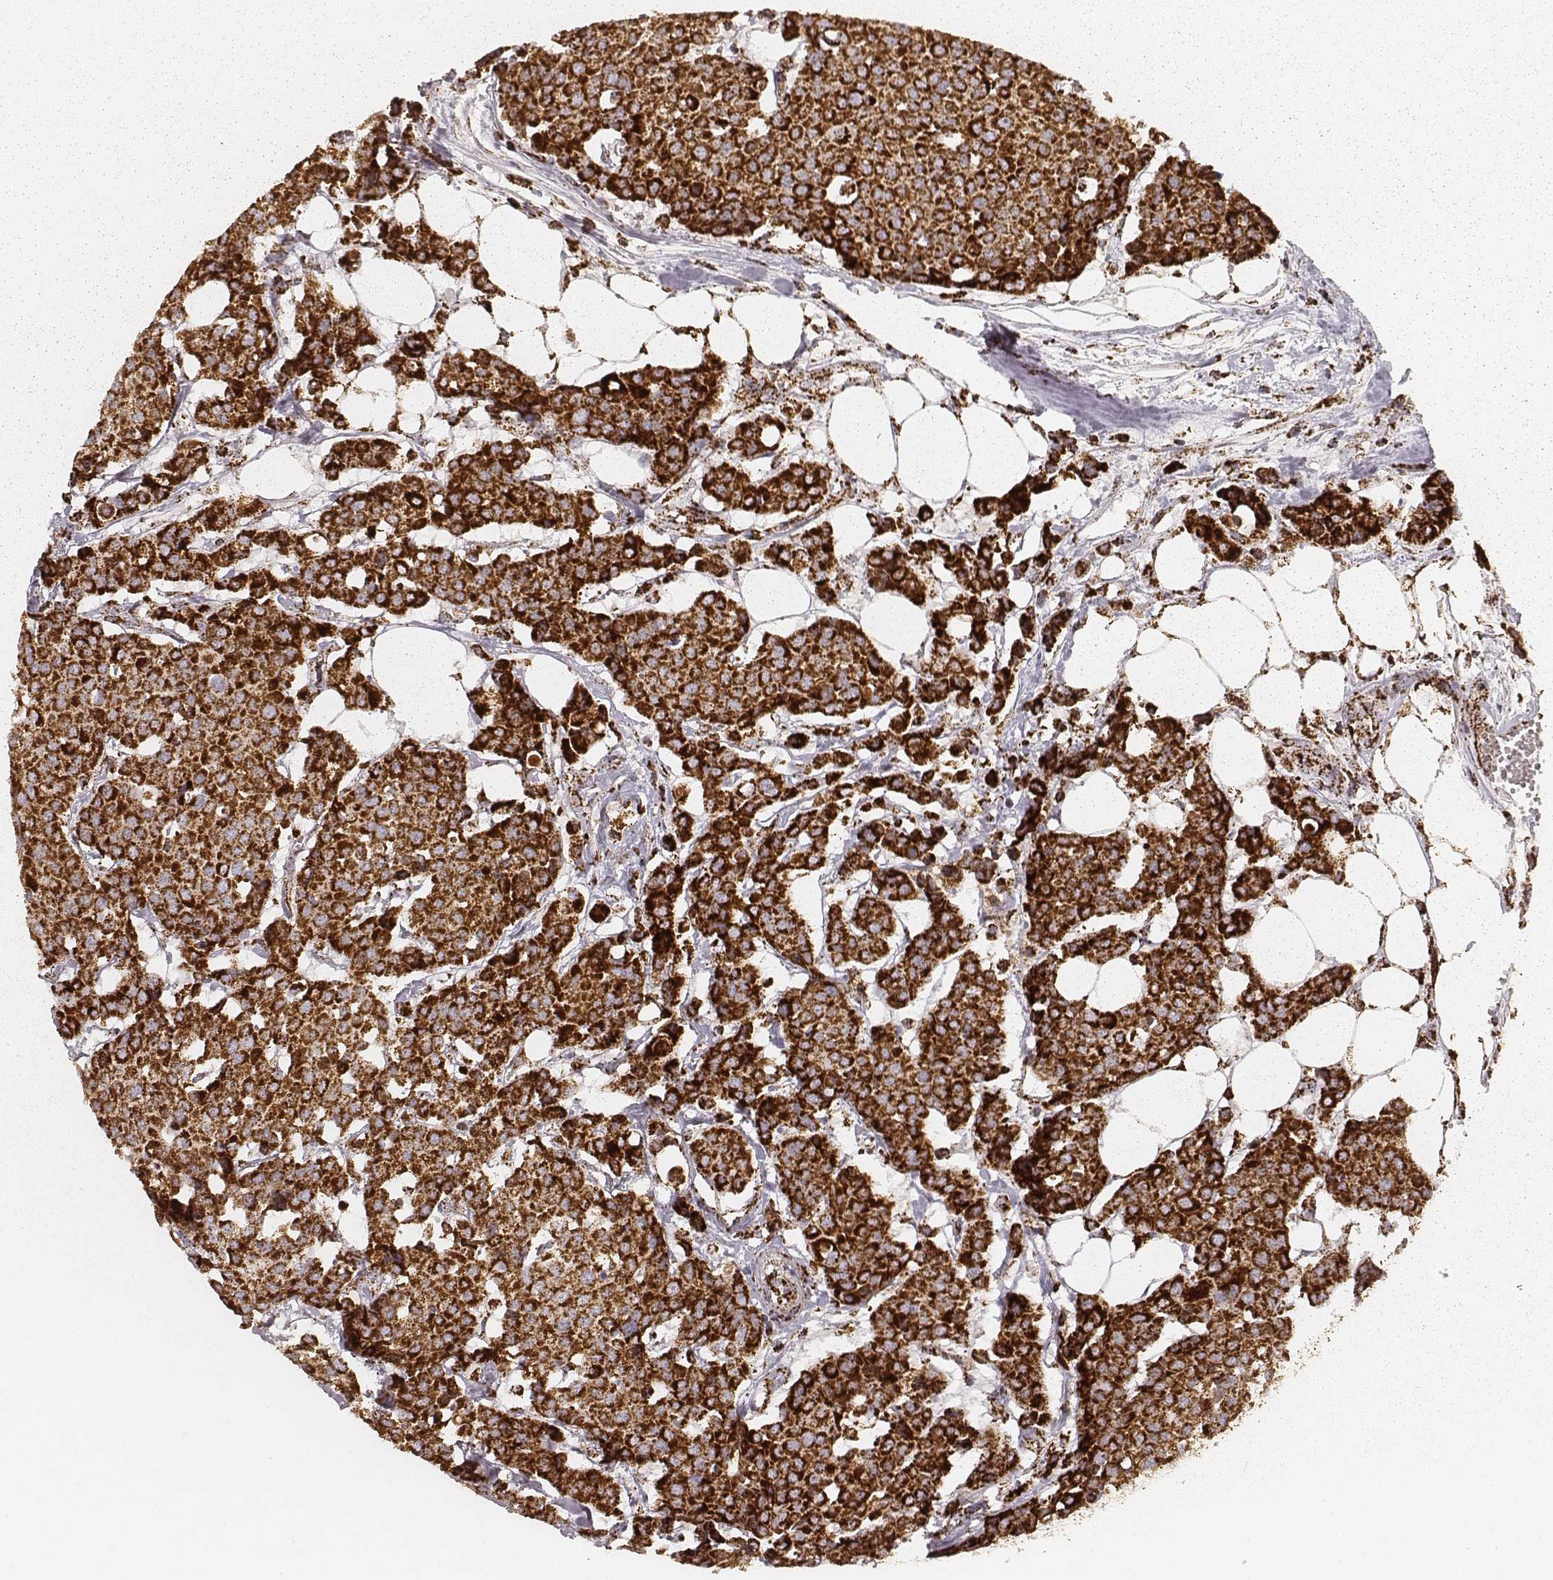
{"staining": {"intensity": "strong", "quantity": ">75%", "location": "cytoplasmic/membranous"}, "tissue": "carcinoid", "cell_type": "Tumor cells", "image_type": "cancer", "snomed": [{"axis": "morphology", "description": "Carcinoid, malignant, NOS"}, {"axis": "topography", "description": "Colon"}], "caption": "IHC of human carcinoid shows high levels of strong cytoplasmic/membranous staining in approximately >75% of tumor cells.", "gene": "CS", "patient": {"sex": "male", "age": 81}}